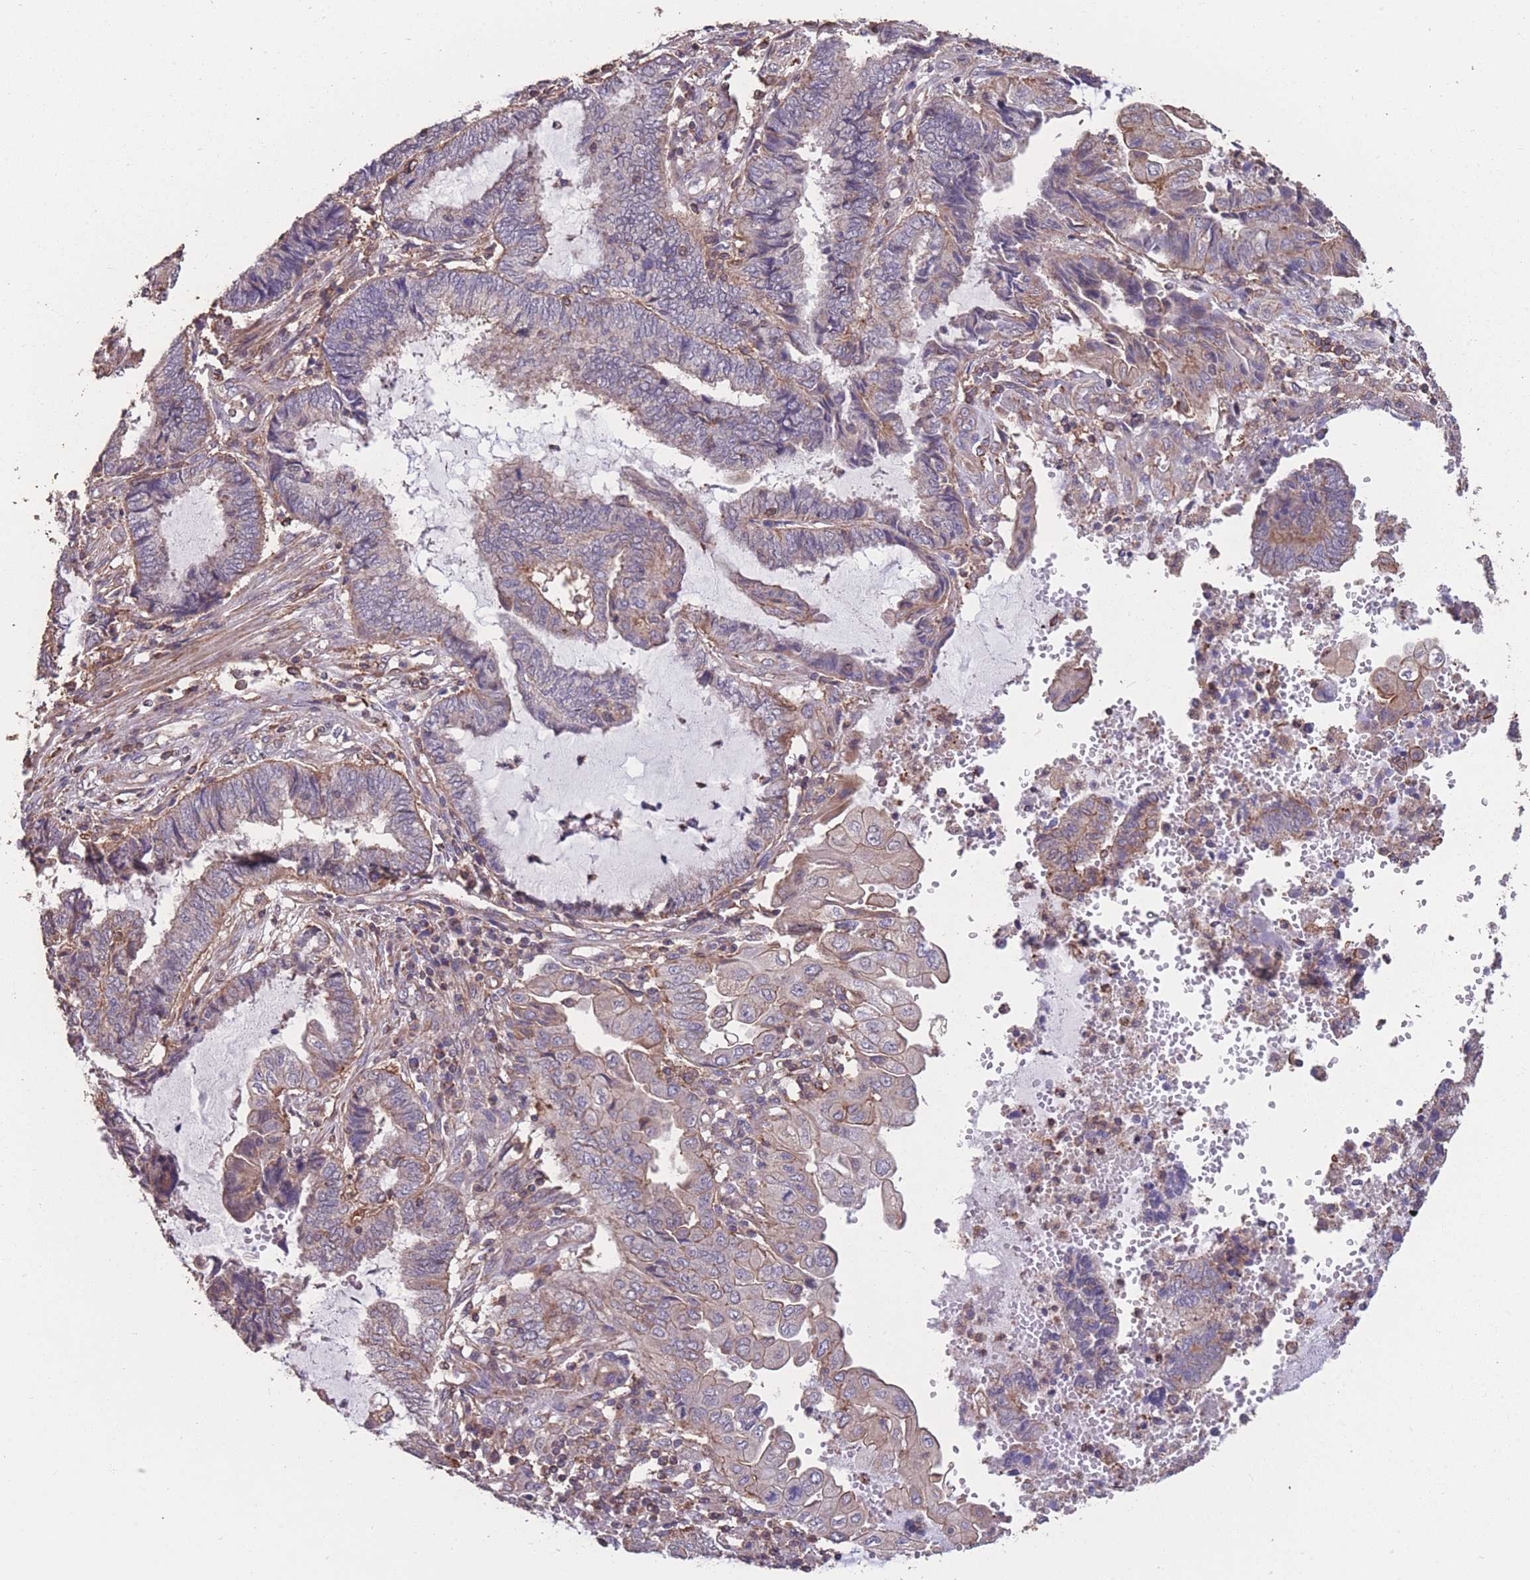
{"staining": {"intensity": "negative", "quantity": "none", "location": "none"}, "tissue": "endometrial cancer", "cell_type": "Tumor cells", "image_type": "cancer", "snomed": [{"axis": "morphology", "description": "Adenocarcinoma, NOS"}, {"axis": "topography", "description": "Uterus"}, {"axis": "topography", "description": "Endometrium"}], "caption": "High magnification brightfield microscopy of endometrial cancer stained with DAB (3,3'-diaminobenzidine) (brown) and counterstained with hematoxylin (blue): tumor cells show no significant positivity. The staining is performed using DAB brown chromogen with nuclei counter-stained in using hematoxylin.", "gene": "NUDT21", "patient": {"sex": "female", "age": 70}}